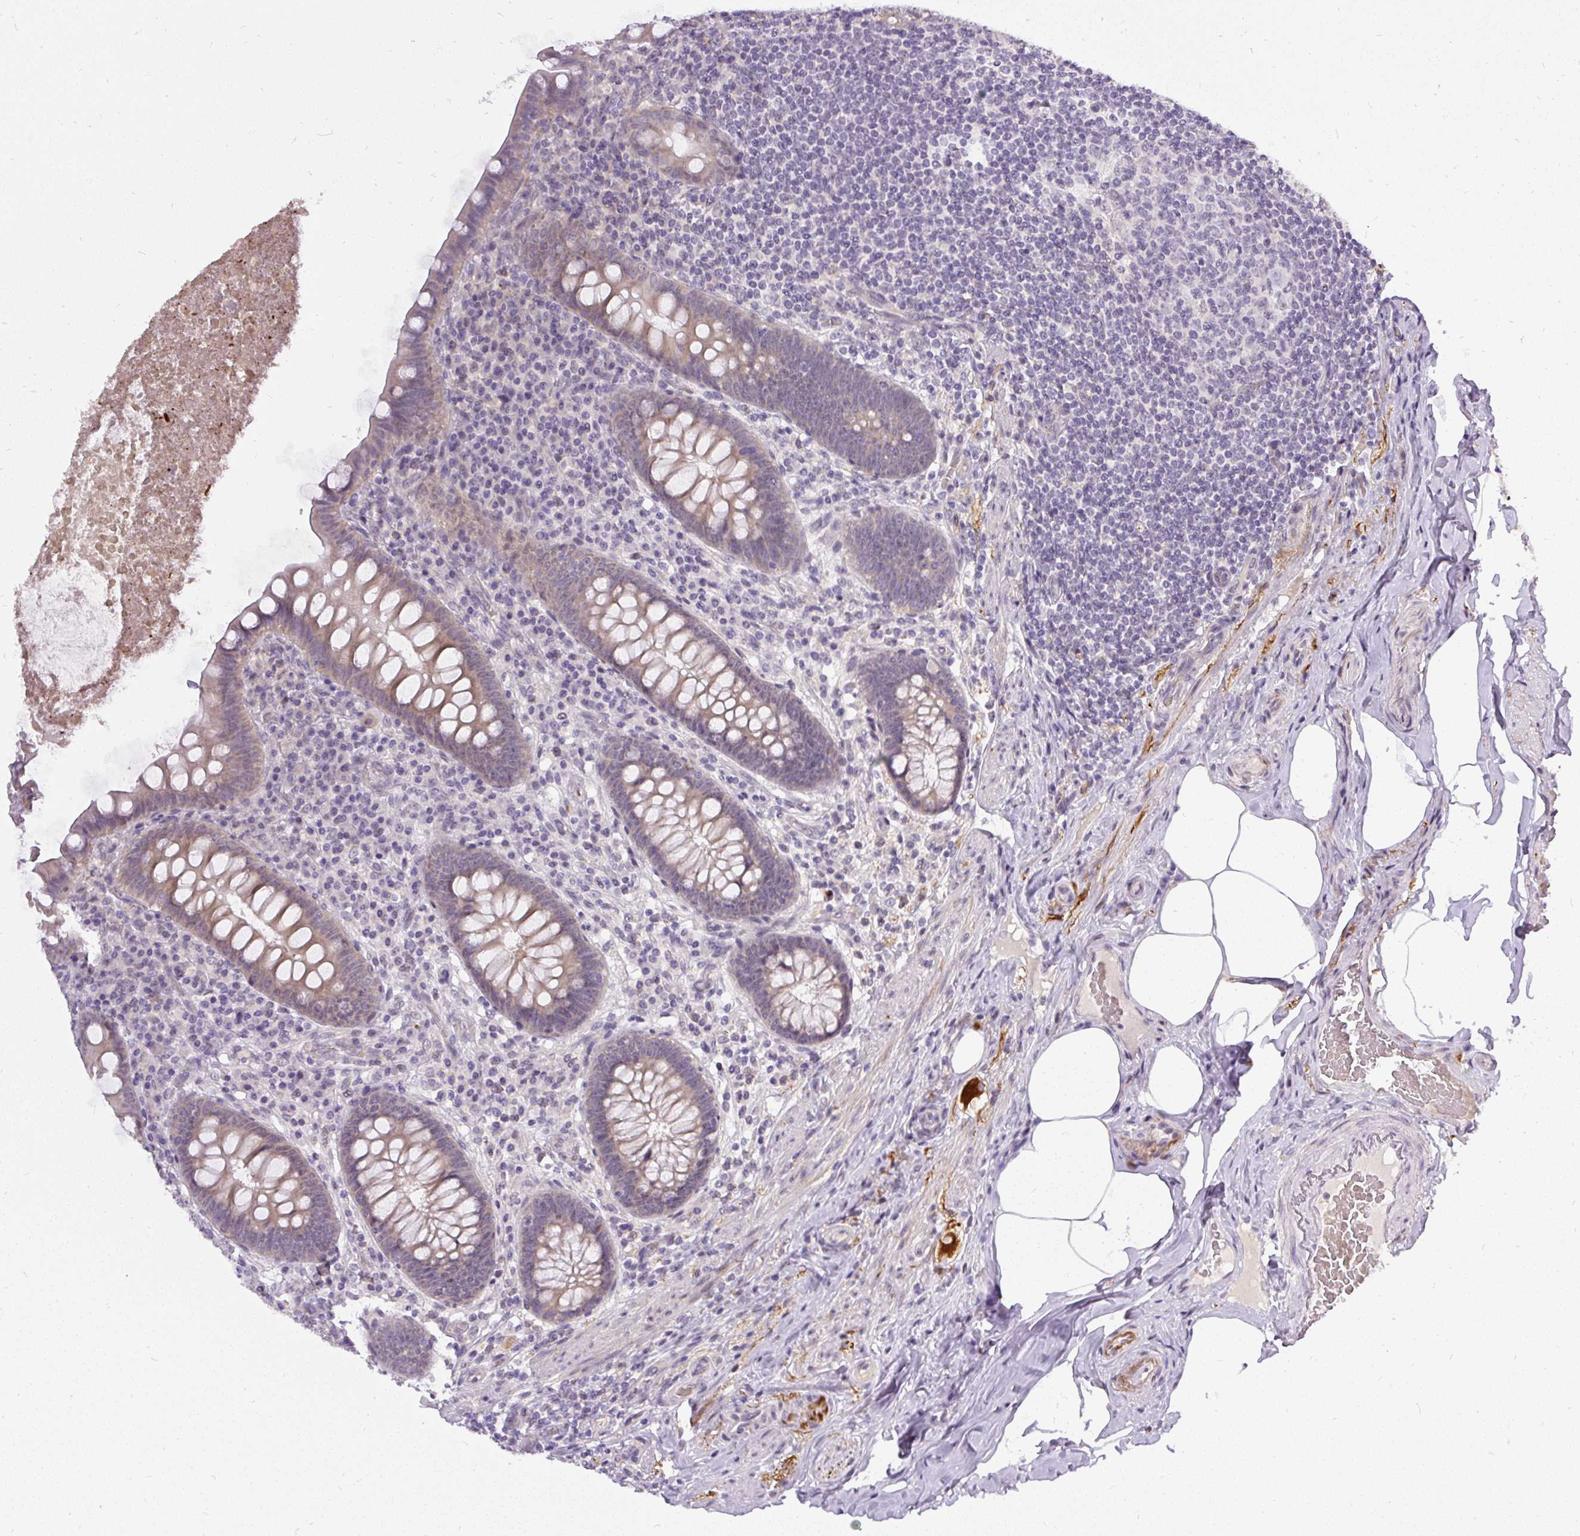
{"staining": {"intensity": "weak", "quantity": "25%-75%", "location": "cytoplasmic/membranous"}, "tissue": "appendix", "cell_type": "Glandular cells", "image_type": "normal", "snomed": [{"axis": "morphology", "description": "Normal tissue, NOS"}, {"axis": "topography", "description": "Appendix"}], "caption": "DAB immunohistochemical staining of benign human appendix displays weak cytoplasmic/membranous protein positivity in about 25%-75% of glandular cells.", "gene": "FAM117B", "patient": {"sex": "male", "age": 71}}